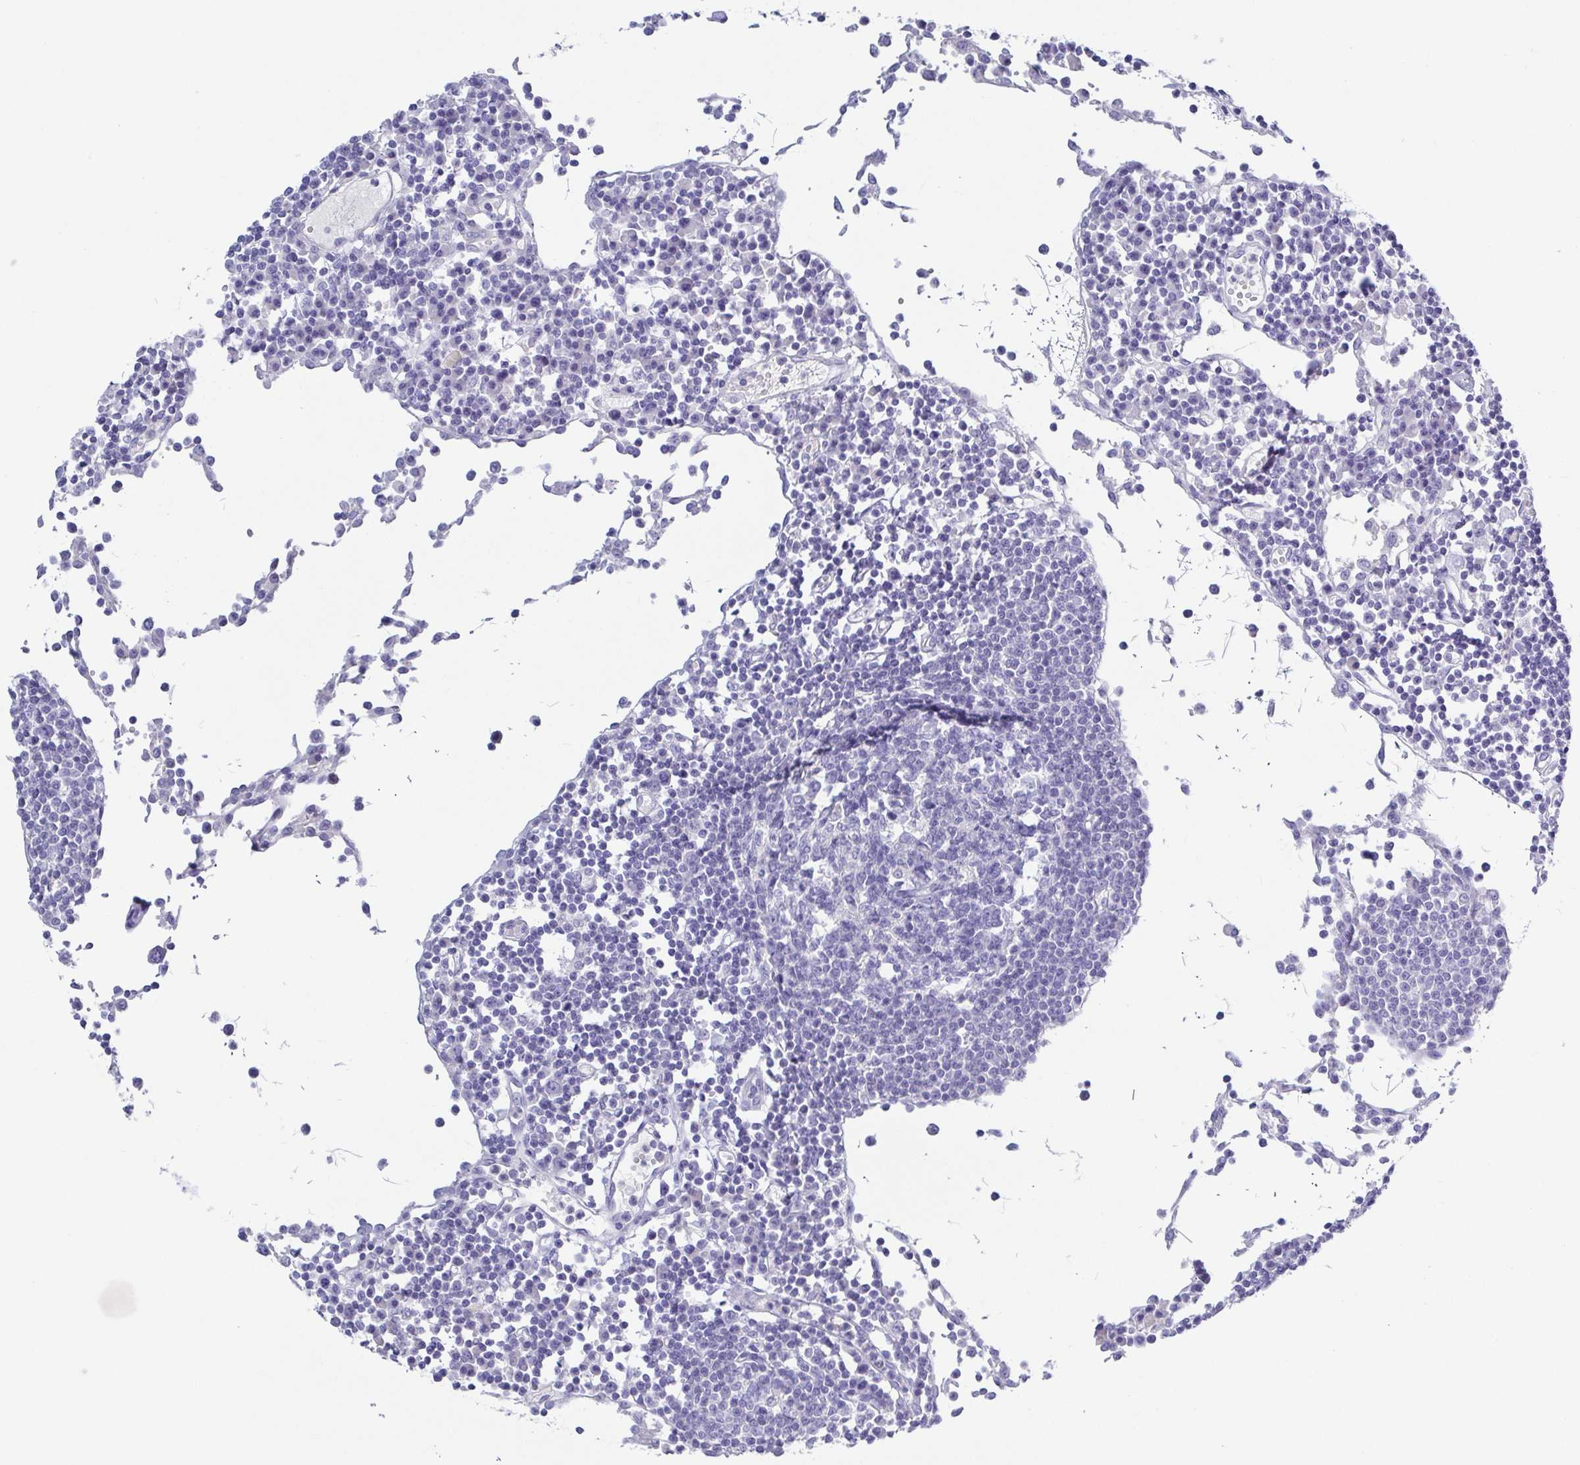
{"staining": {"intensity": "negative", "quantity": "none", "location": "none"}, "tissue": "lymph node", "cell_type": "Germinal center cells", "image_type": "normal", "snomed": [{"axis": "morphology", "description": "Normal tissue, NOS"}, {"axis": "topography", "description": "Lymph node"}], "caption": "Photomicrograph shows no protein staining in germinal center cells of unremarkable lymph node.", "gene": "A1BG", "patient": {"sex": "female", "age": 78}}